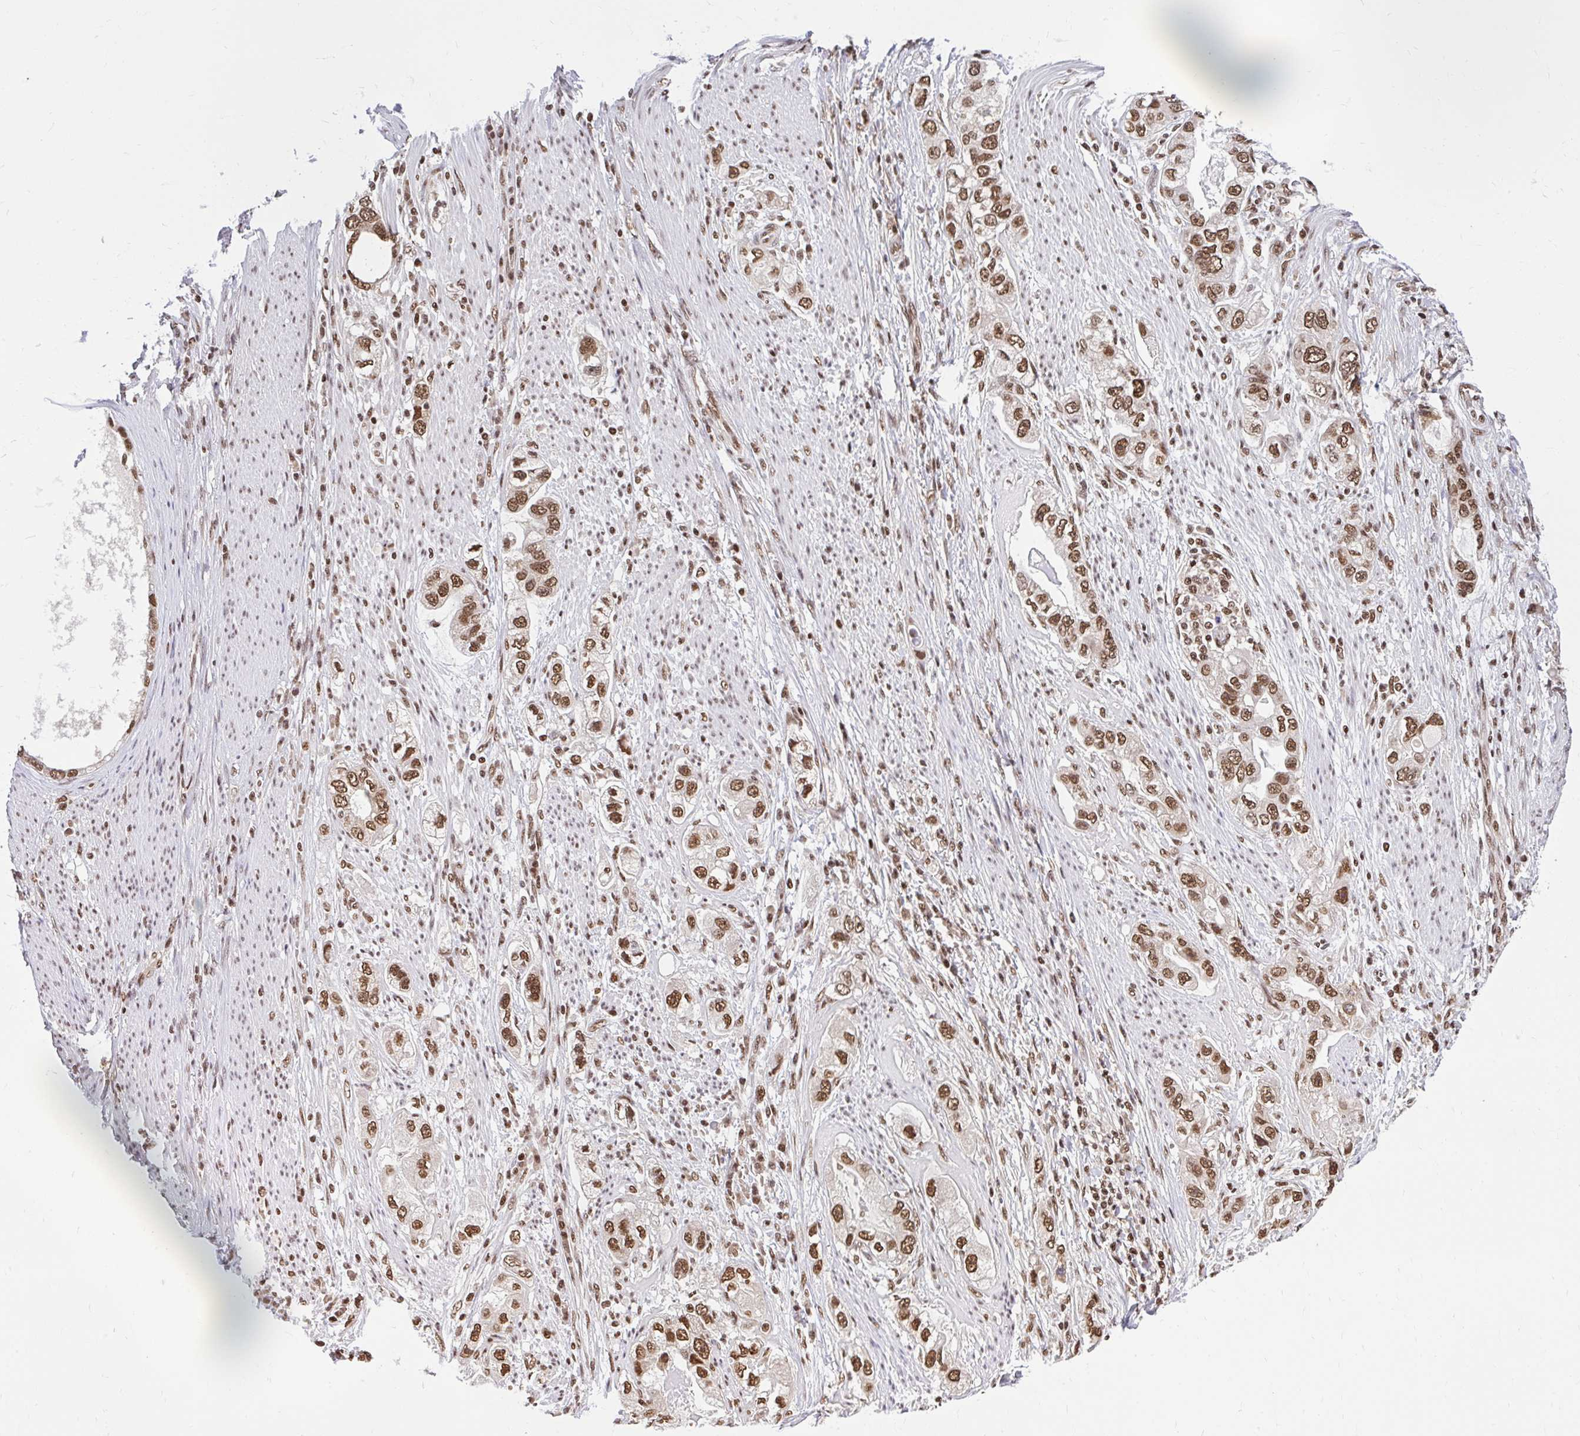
{"staining": {"intensity": "moderate", "quantity": ">75%", "location": "nuclear"}, "tissue": "stomach cancer", "cell_type": "Tumor cells", "image_type": "cancer", "snomed": [{"axis": "morphology", "description": "Adenocarcinoma, NOS"}, {"axis": "topography", "description": "Stomach, lower"}], "caption": "DAB immunohistochemical staining of human stomach cancer shows moderate nuclear protein expression in approximately >75% of tumor cells.", "gene": "ABCA9", "patient": {"sex": "female", "age": 93}}